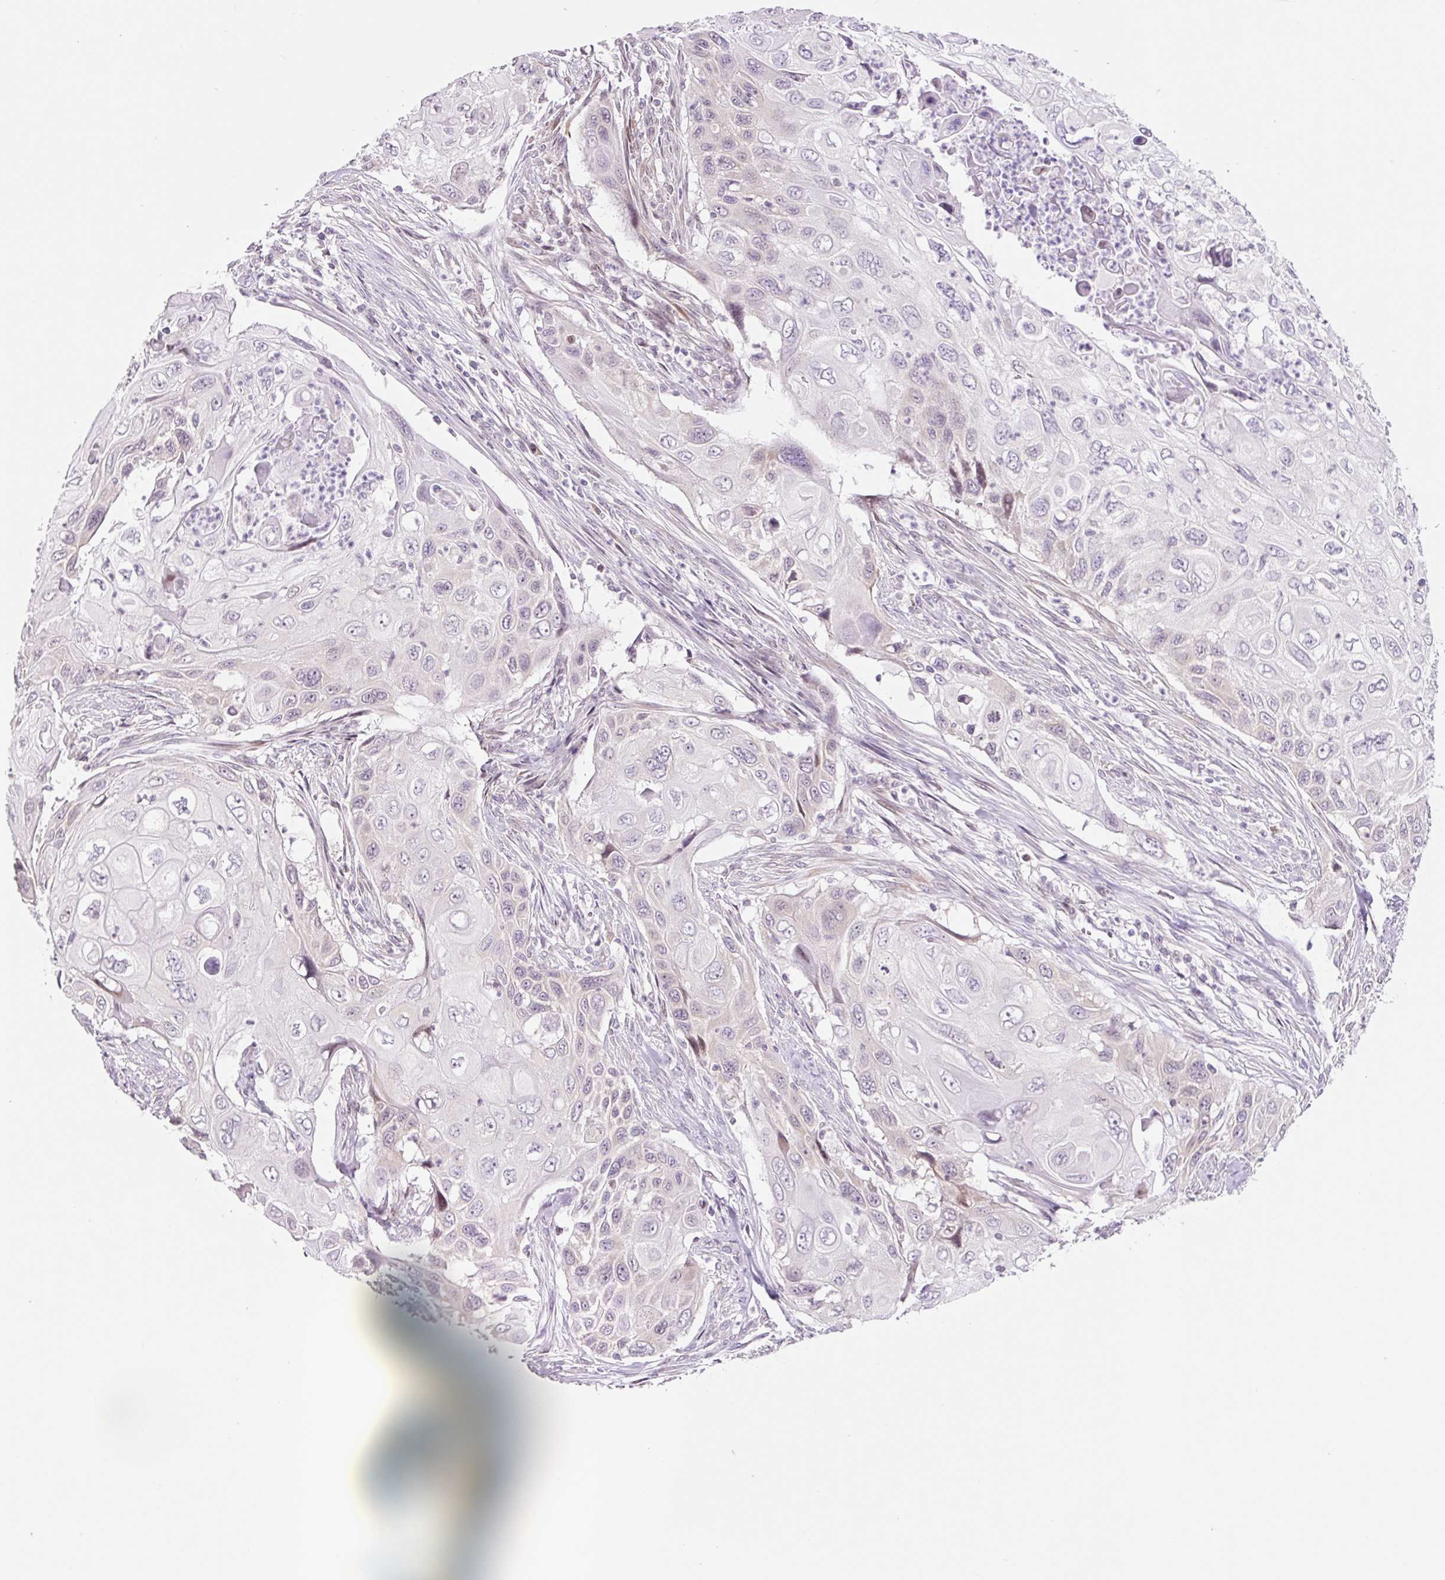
{"staining": {"intensity": "negative", "quantity": "none", "location": "none"}, "tissue": "cervical cancer", "cell_type": "Tumor cells", "image_type": "cancer", "snomed": [{"axis": "morphology", "description": "Squamous cell carcinoma, NOS"}, {"axis": "topography", "description": "Cervix"}], "caption": "IHC histopathology image of human squamous cell carcinoma (cervical) stained for a protein (brown), which demonstrates no staining in tumor cells. The staining is performed using DAB brown chromogen with nuclei counter-stained in using hematoxylin.", "gene": "RPL41", "patient": {"sex": "female", "age": 70}}